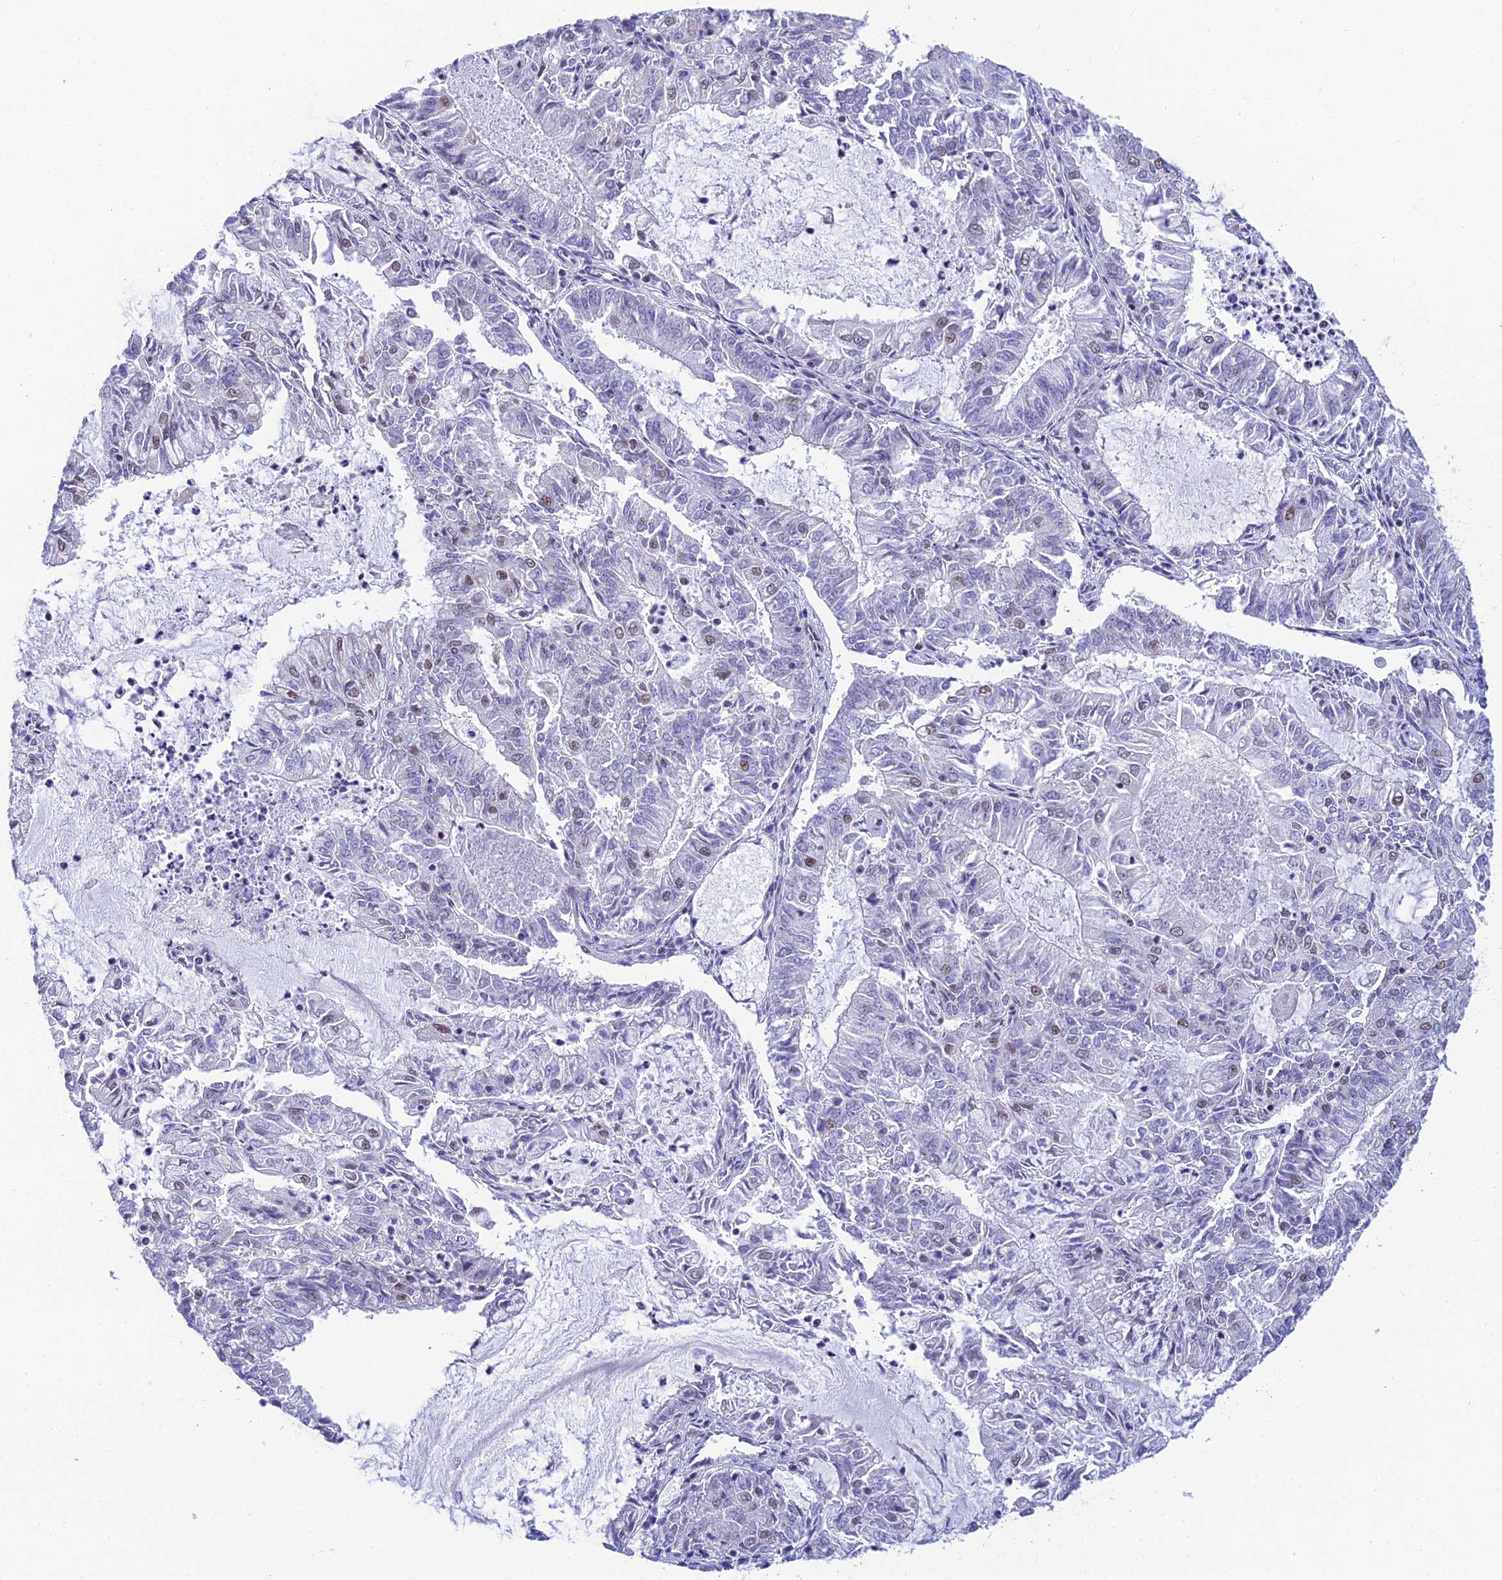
{"staining": {"intensity": "moderate", "quantity": "<25%", "location": "nuclear"}, "tissue": "endometrial cancer", "cell_type": "Tumor cells", "image_type": "cancer", "snomed": [{"axis": "morphology", "description": "Adenocarcinoma, NOS"}, {"axis": "topography", "description": "Endometrium"}], "caption": "Immunohistochemical staining of human adenocarcinoma (endometrial) demonstrates moderate nuclear protein expression in about <25% of tumor cells. The staining is performed using DAB brown chromogen to label protein expression. The nuclei are counter-stained blue using hematoxylin.", "gene": "USP22", "patient": {"sex": "female", "age": 57}}